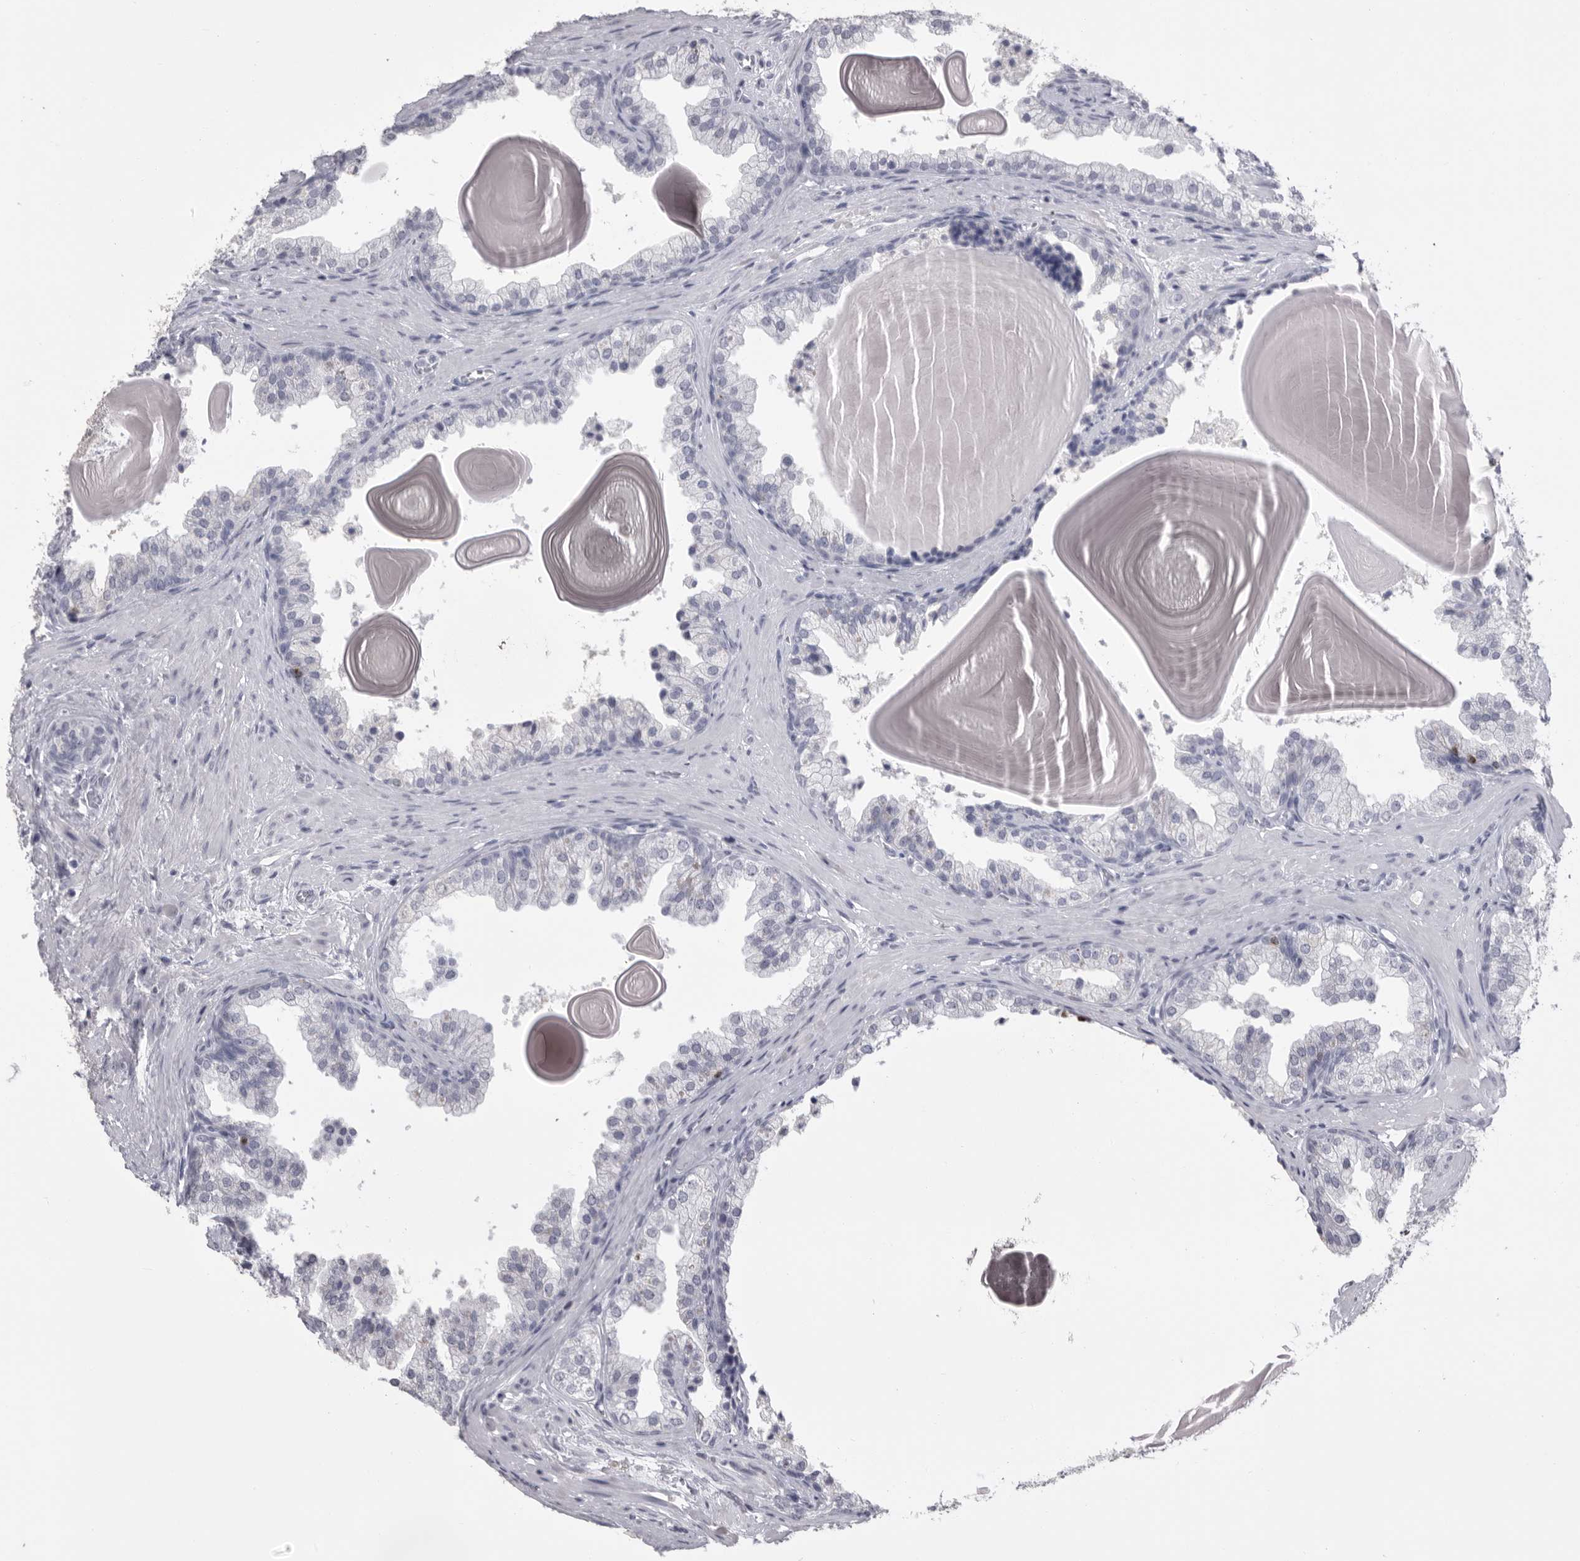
{"staining": {"intensity": "negative", "quantity": "none", "location": "none"}, "tissue": "prostate", "cell_type": "Glandular cells", "image_type": "normal", "snomed": [{"axis": "morphology", "description": "Normal tissue, NOS"}, {"axis": "topography", "description": "Prostate"}], "caption": "Immunohistochemistry image of unremarkable prostate: human prostate stained with DAB reveals no significant protein positivity in glandular cells.", "gene": "GNLY", "patient": {"sex": "male", "age": 48}}